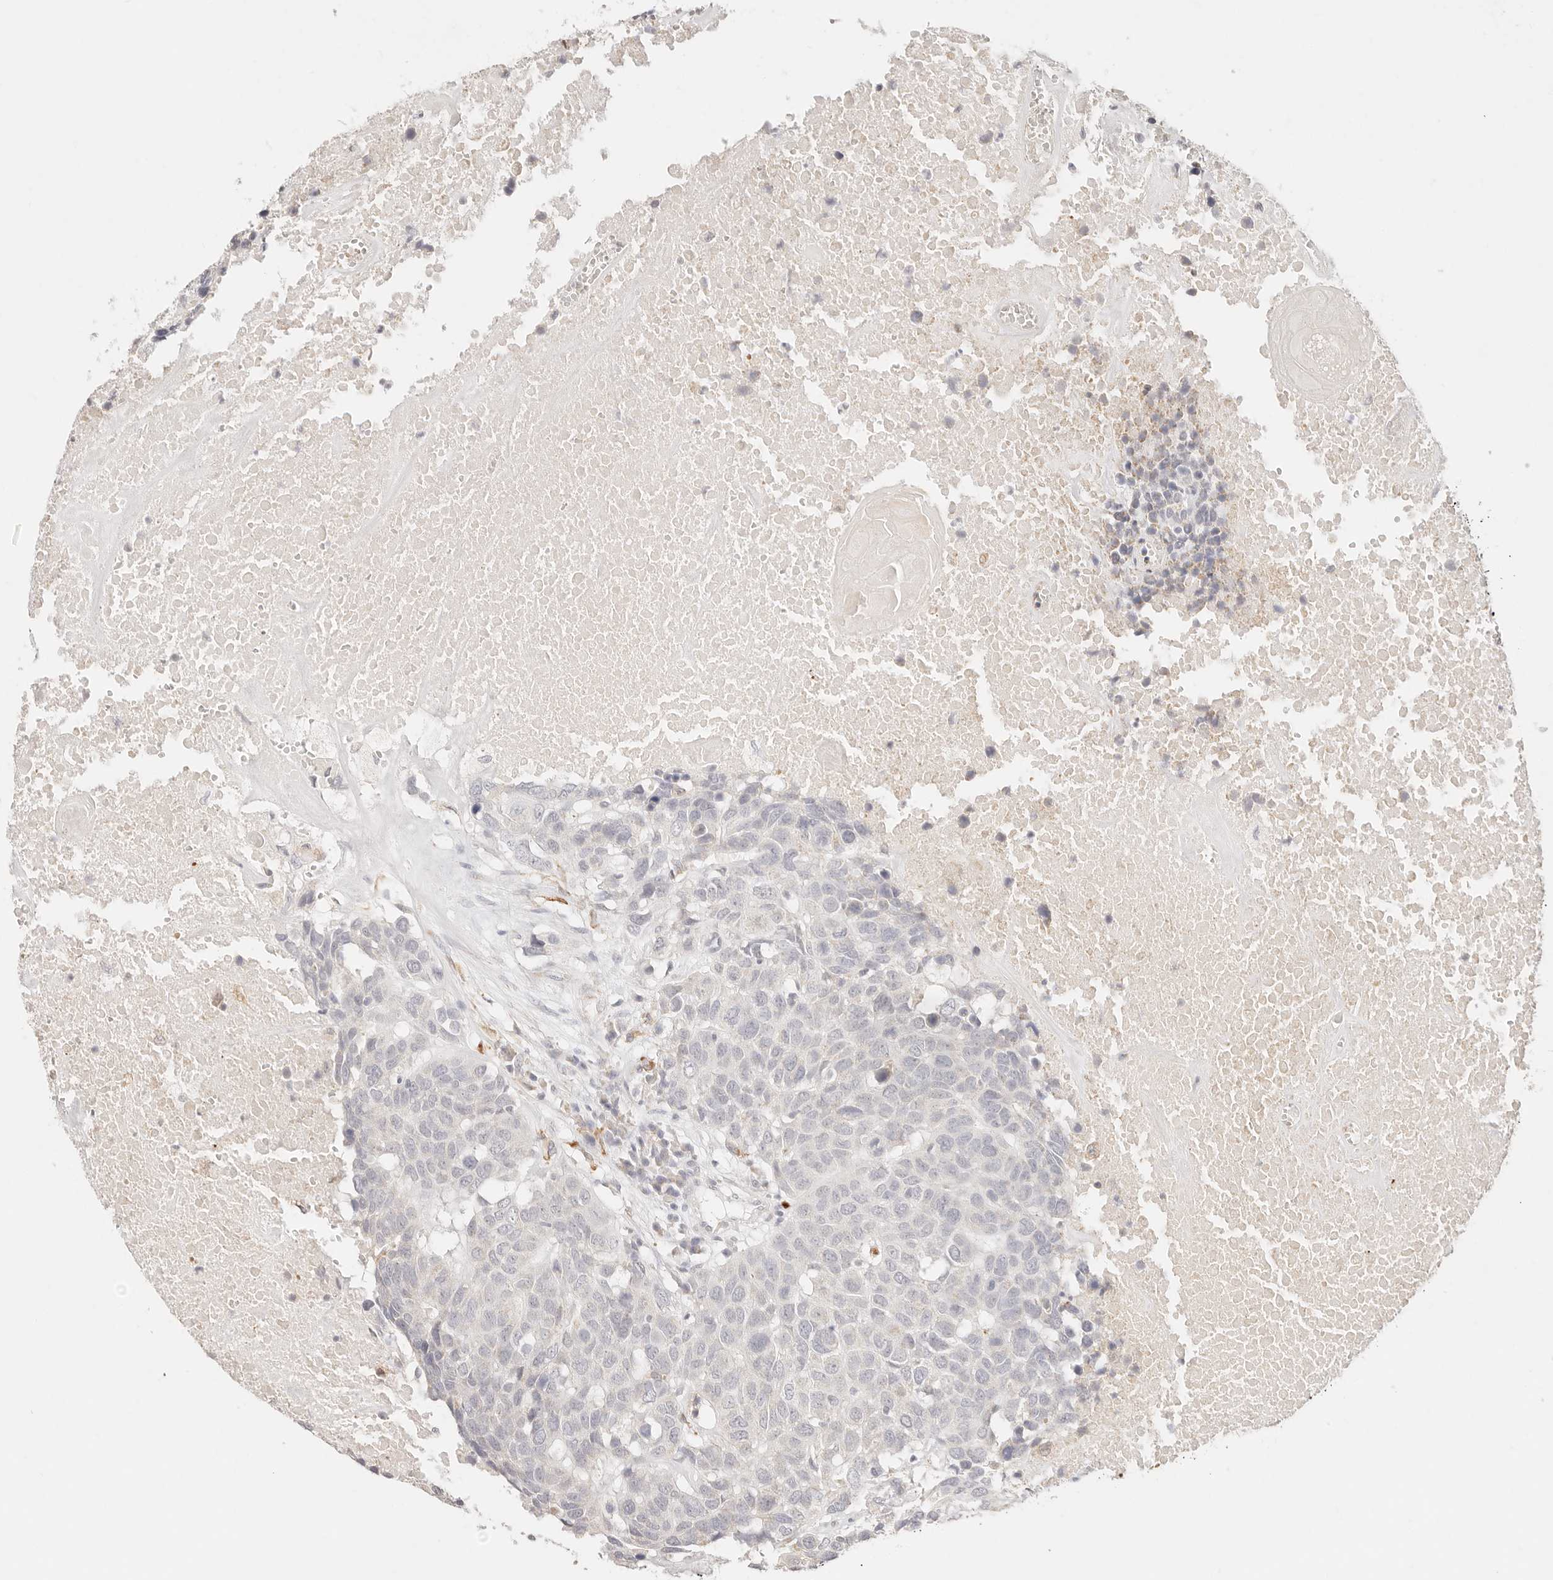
{"staining": {"intensity": "negative", "quantity": "none", "location": "none"}, "tissue": "head and neck cancer", "cell_type": "Tumor cells", "image_type": "cancer", "snomed": [{"axis": "morphology", "description": "Squamous cell carcinoma, NOS"}, {"axis": "topography", "description": "Head-Neck"}], "caption": "DAB immunohistochemical staining of human head and neck cancer (squamous cell carcinoma) reveals no significant staining in tumor cells.", "gene": "GPR156", "patient": {"sex": "male", "age": 66}}